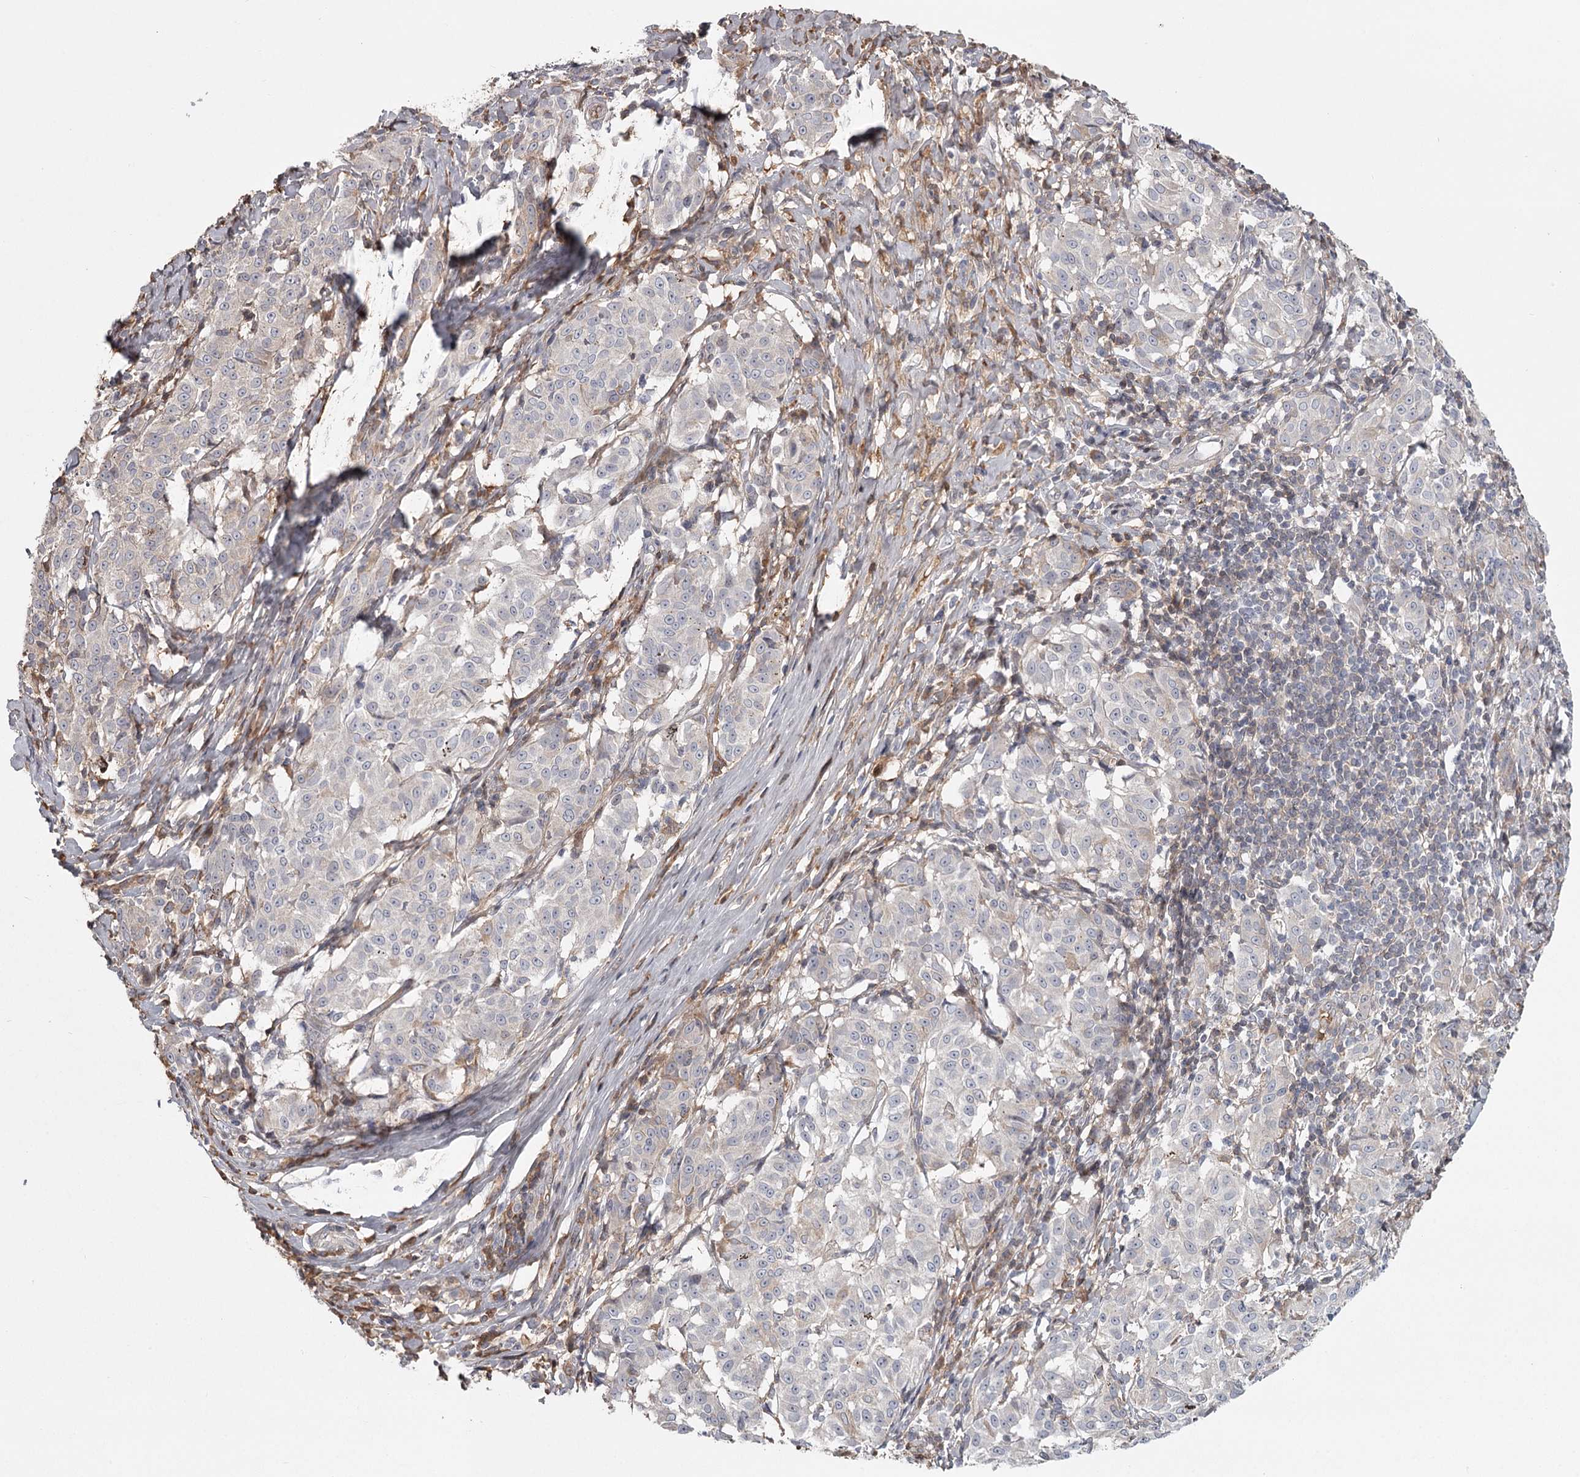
{"staining": {"intensity": "negative", "quantity": "none", "location": "none"}, "tissue": "melanoma", "cell_type": "Tumor cells", "image_type": "cancer", "snomed": [{"axis": "morphology", "description": "Malignant melanoma, NOS"}, {"axis": "topography", "description": "Skin"}], "caption": "IHC histopathology image of neoplastic tissue: human malignant melanoma stained with DAB (3,3'-diaminobenzidine) demonstrates no significant protein staining in tumor cells.", "gene": "DHRS9", "patient": {"sex": "female", "age": 72}}